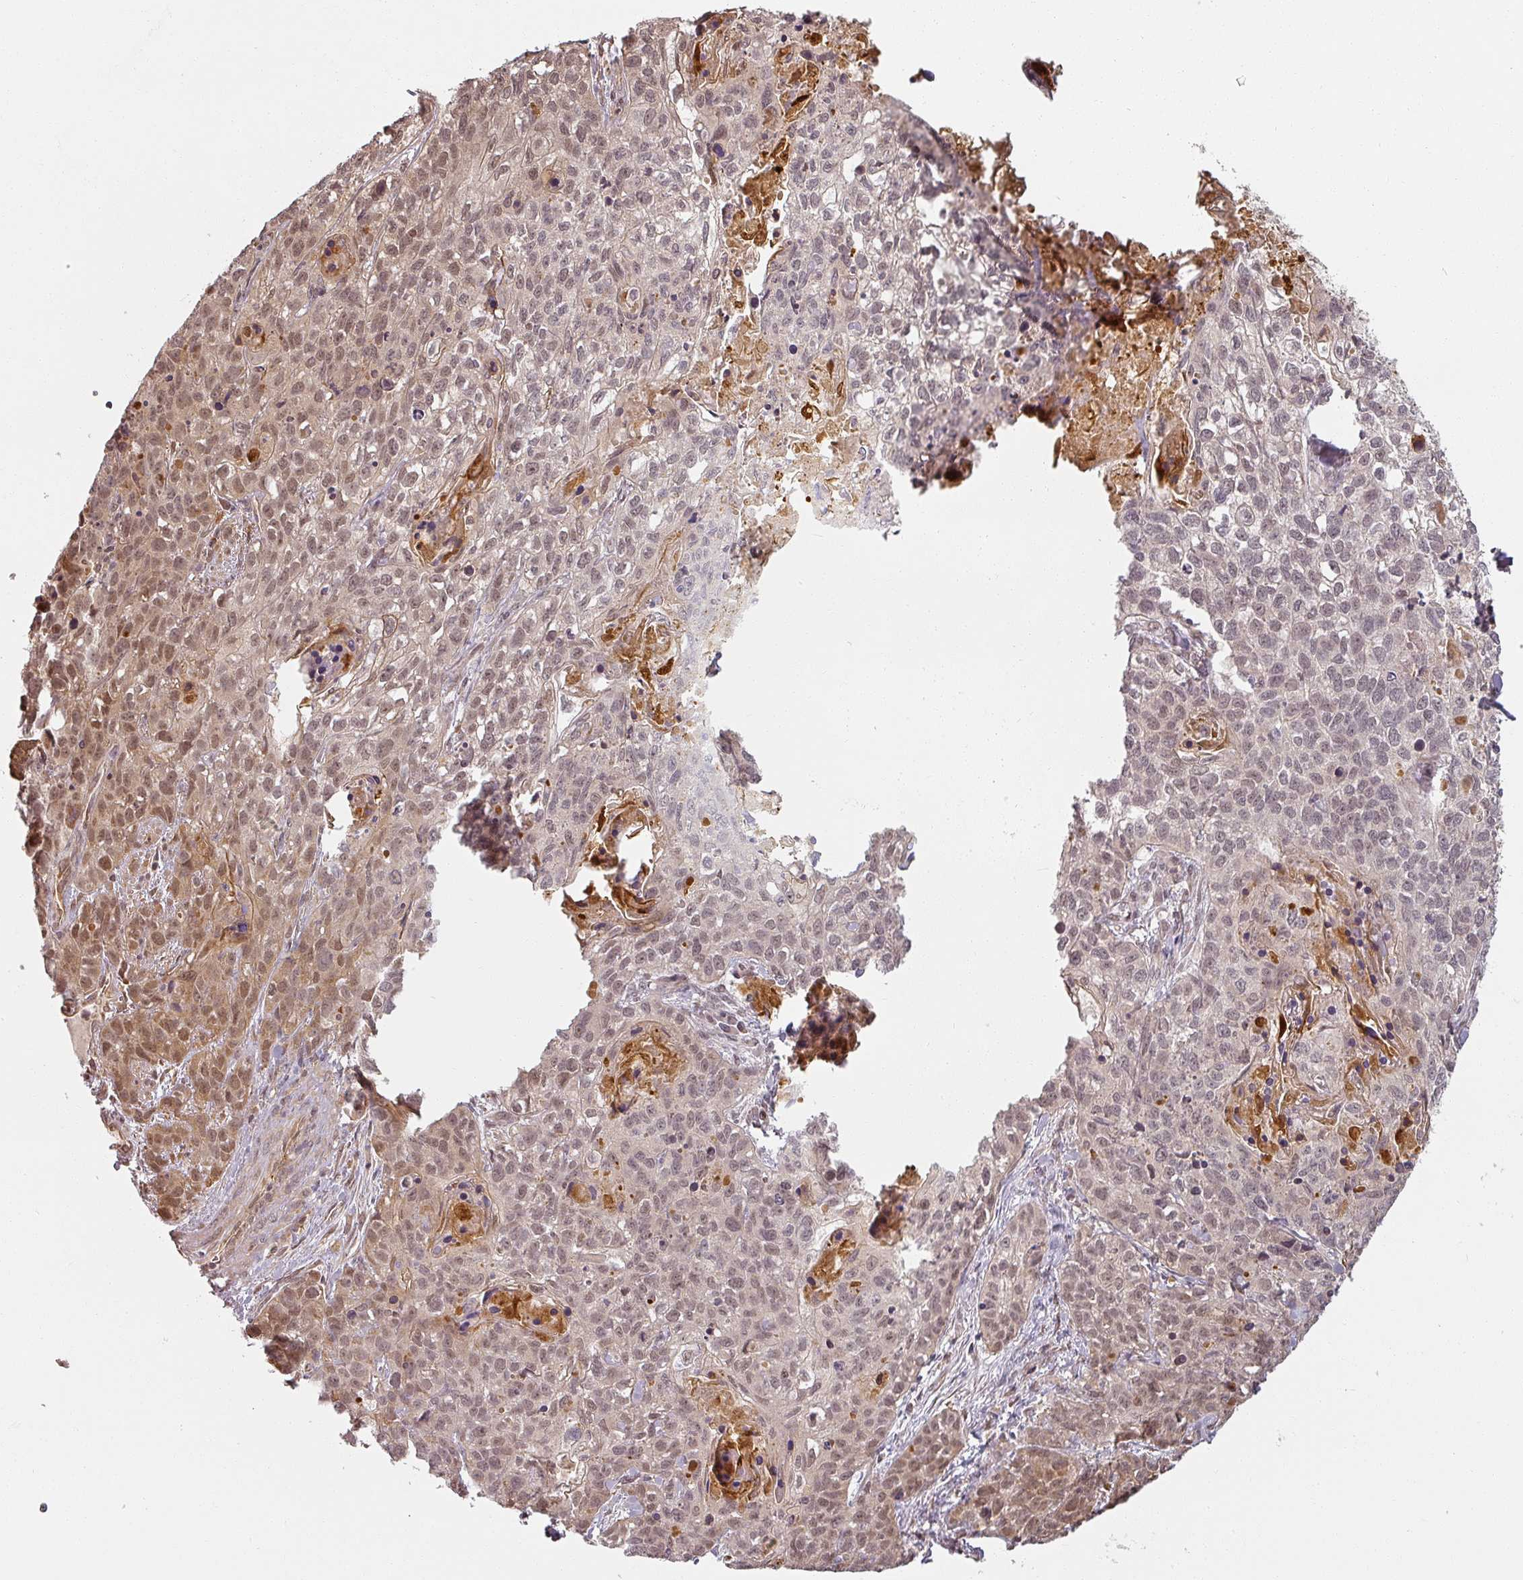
{"staining": {"intensity": "moderate", "quantity": "25%-75%", "location": "nuclear"}, "tissue": "lung cancer", "cell_type": "Tumor cells", "image_type": "cancer", "snomed": [{"axis": "morphology", "description": "Squamous cell carcinoma, NOS"}, {"axis": "topography", "description": "Lung"}], "caption": "A brown stain shows moderate nuclear positivity of a protein in human lung cancer tumor cells.", "gene": "MED19", "patient": {"sex": "male", "age": 74}}